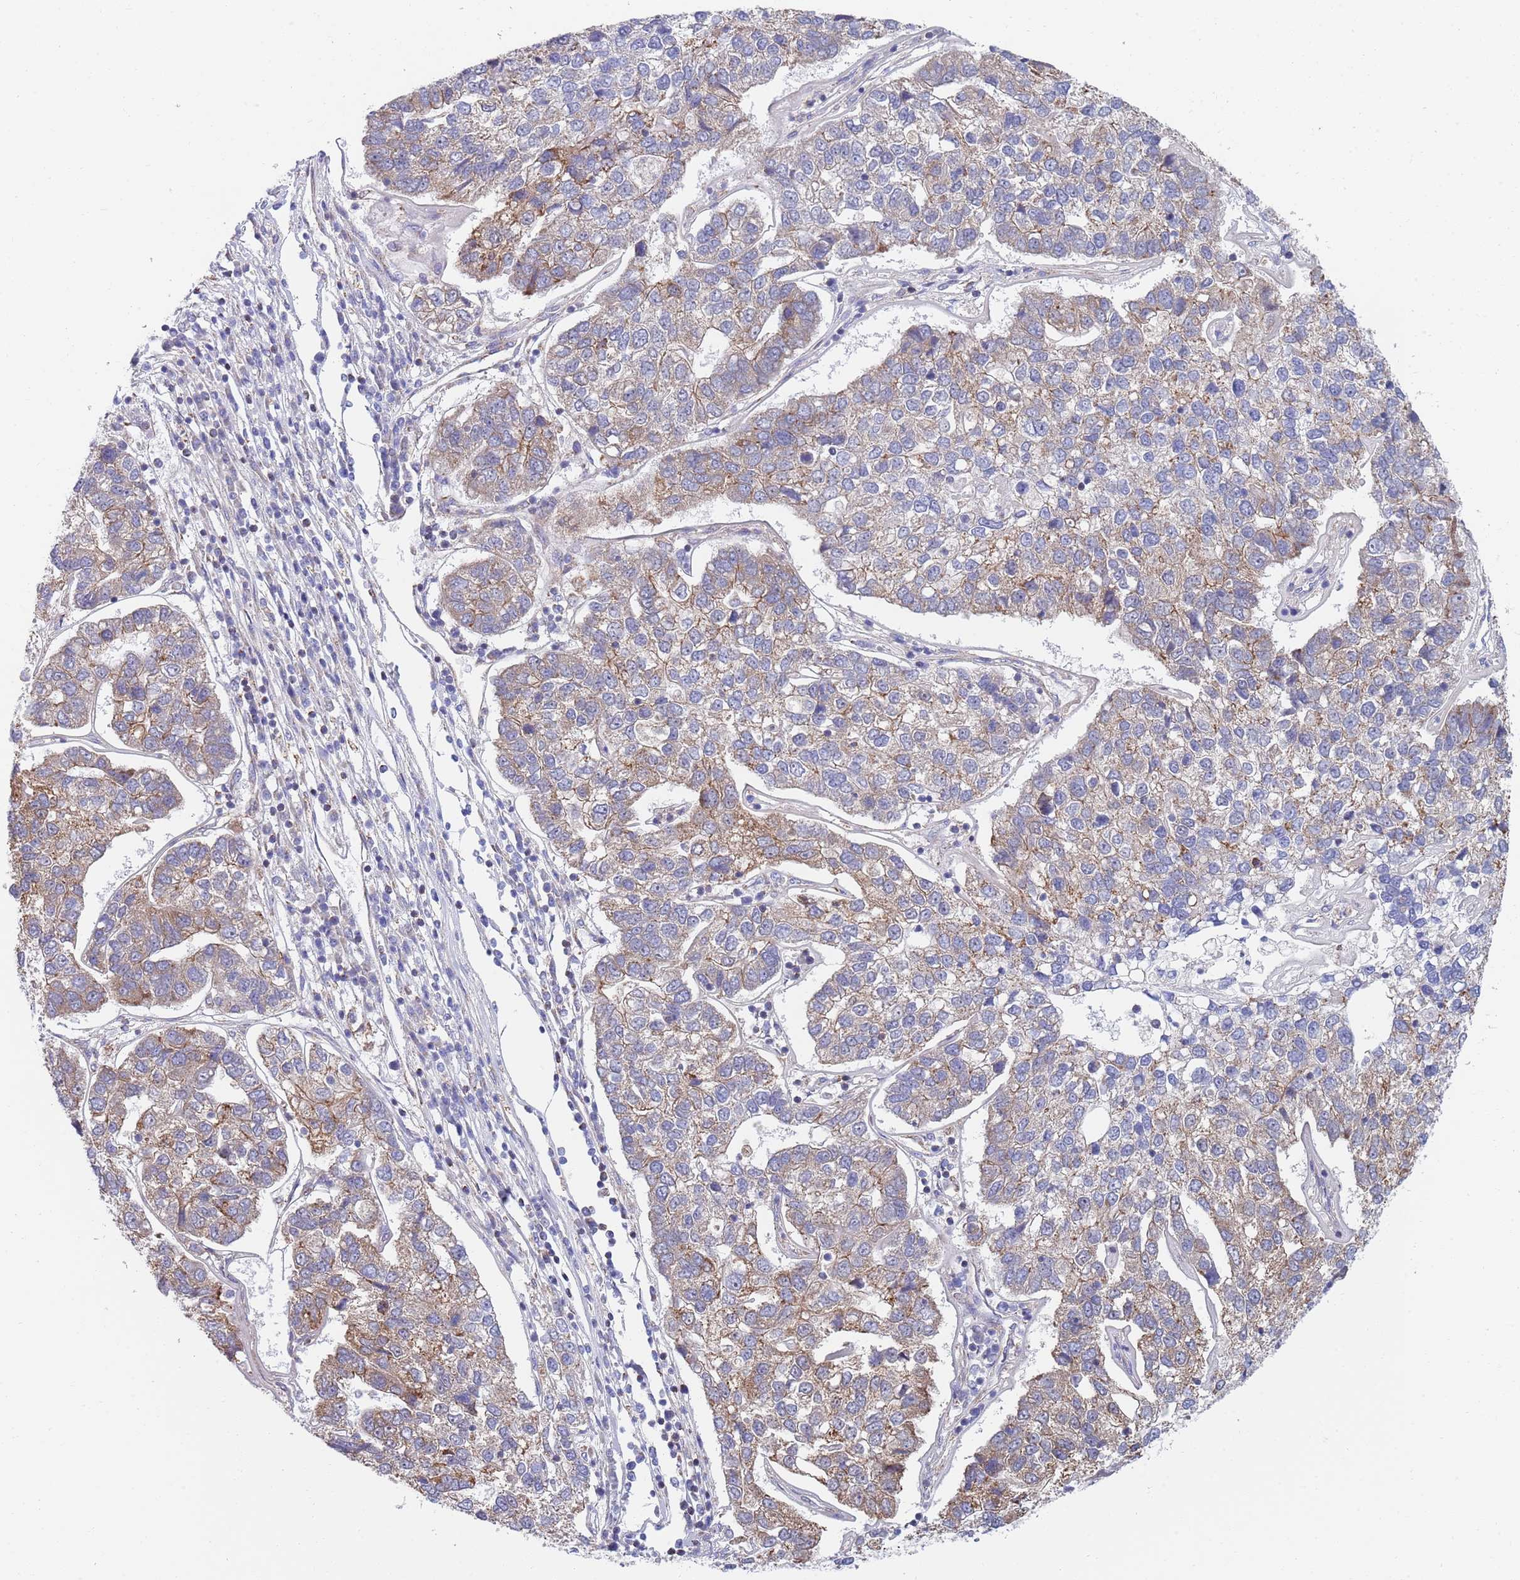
{"staining": {"intensity": "moderate", "quantity": "25%-75%", "location": "cytoplasmic/membranous"}, "tissue": "pancreatic cancer", "cell_type": "Tumor cells", "image_type": "cancer", "snomed": [{"axis": "morphology", "description": "Adenocarcinoma, NOS"}, {"axis": "topography", "description": "Pancreas"}], "caption": "Human pancreatic adenocarcinoma stained with a brown dye shows moderate cytoplasmic/membranous positive positivity in about 25%-75% of tumor cells.", "gene": "PWWP3A", "patient": {"sex": "female", "age": 61}}